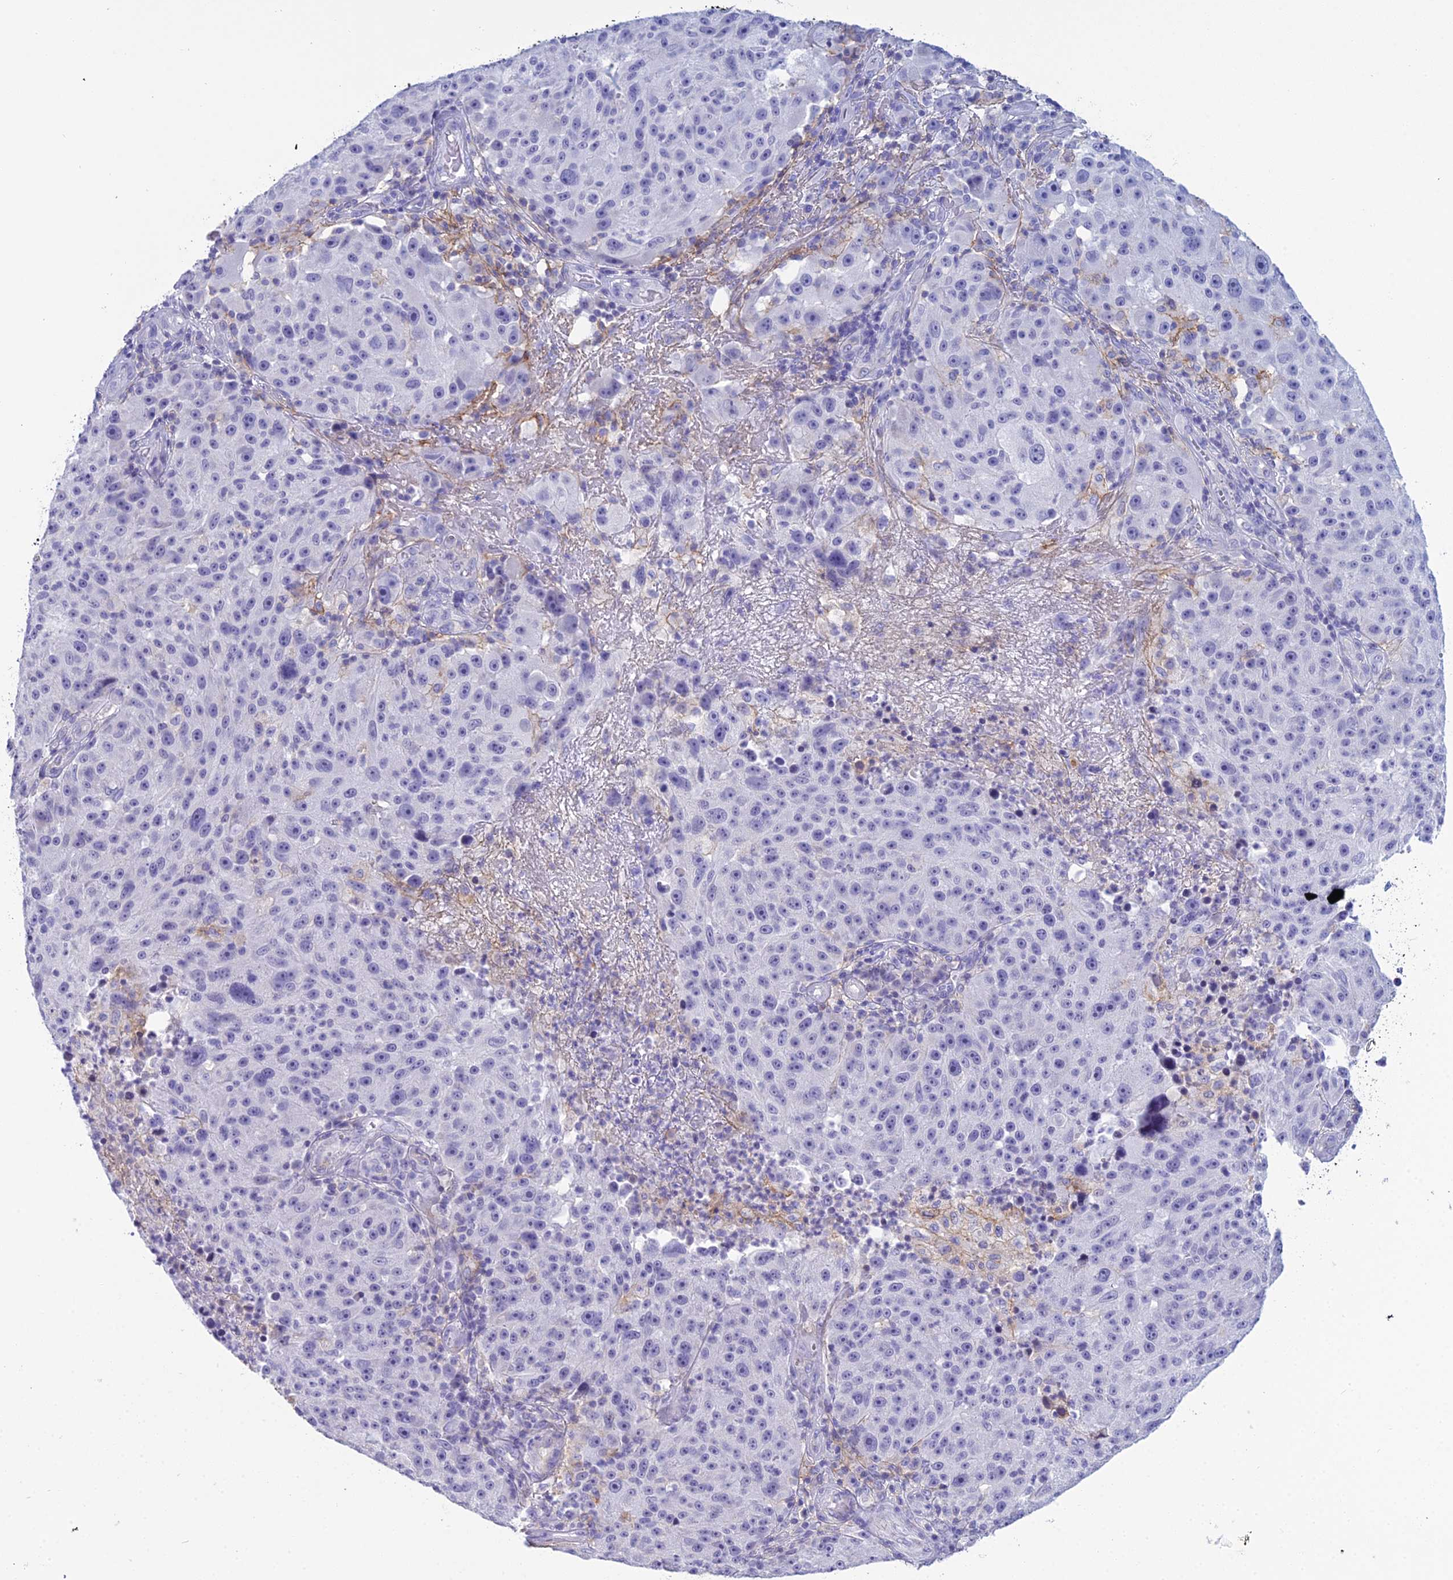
{"staining": {"intensity": "negative", "quantity": "none", "location": "none"}, "tissue": "melanoma", "cell_type": "Tumor cells", "image_type": "cancer", "snomed": [{"axis": "morphology", "description": "Malignant melanoma, NOS"}, {"axis": "topography", "description": "Skin"}], "caption": "High power microscopy image of an immunohistochemistry image of malignant melanoma, revealing no significant positivity in tumor cells.", "gene": "ACE", "patient": {"sex": "male", "age": 53}}